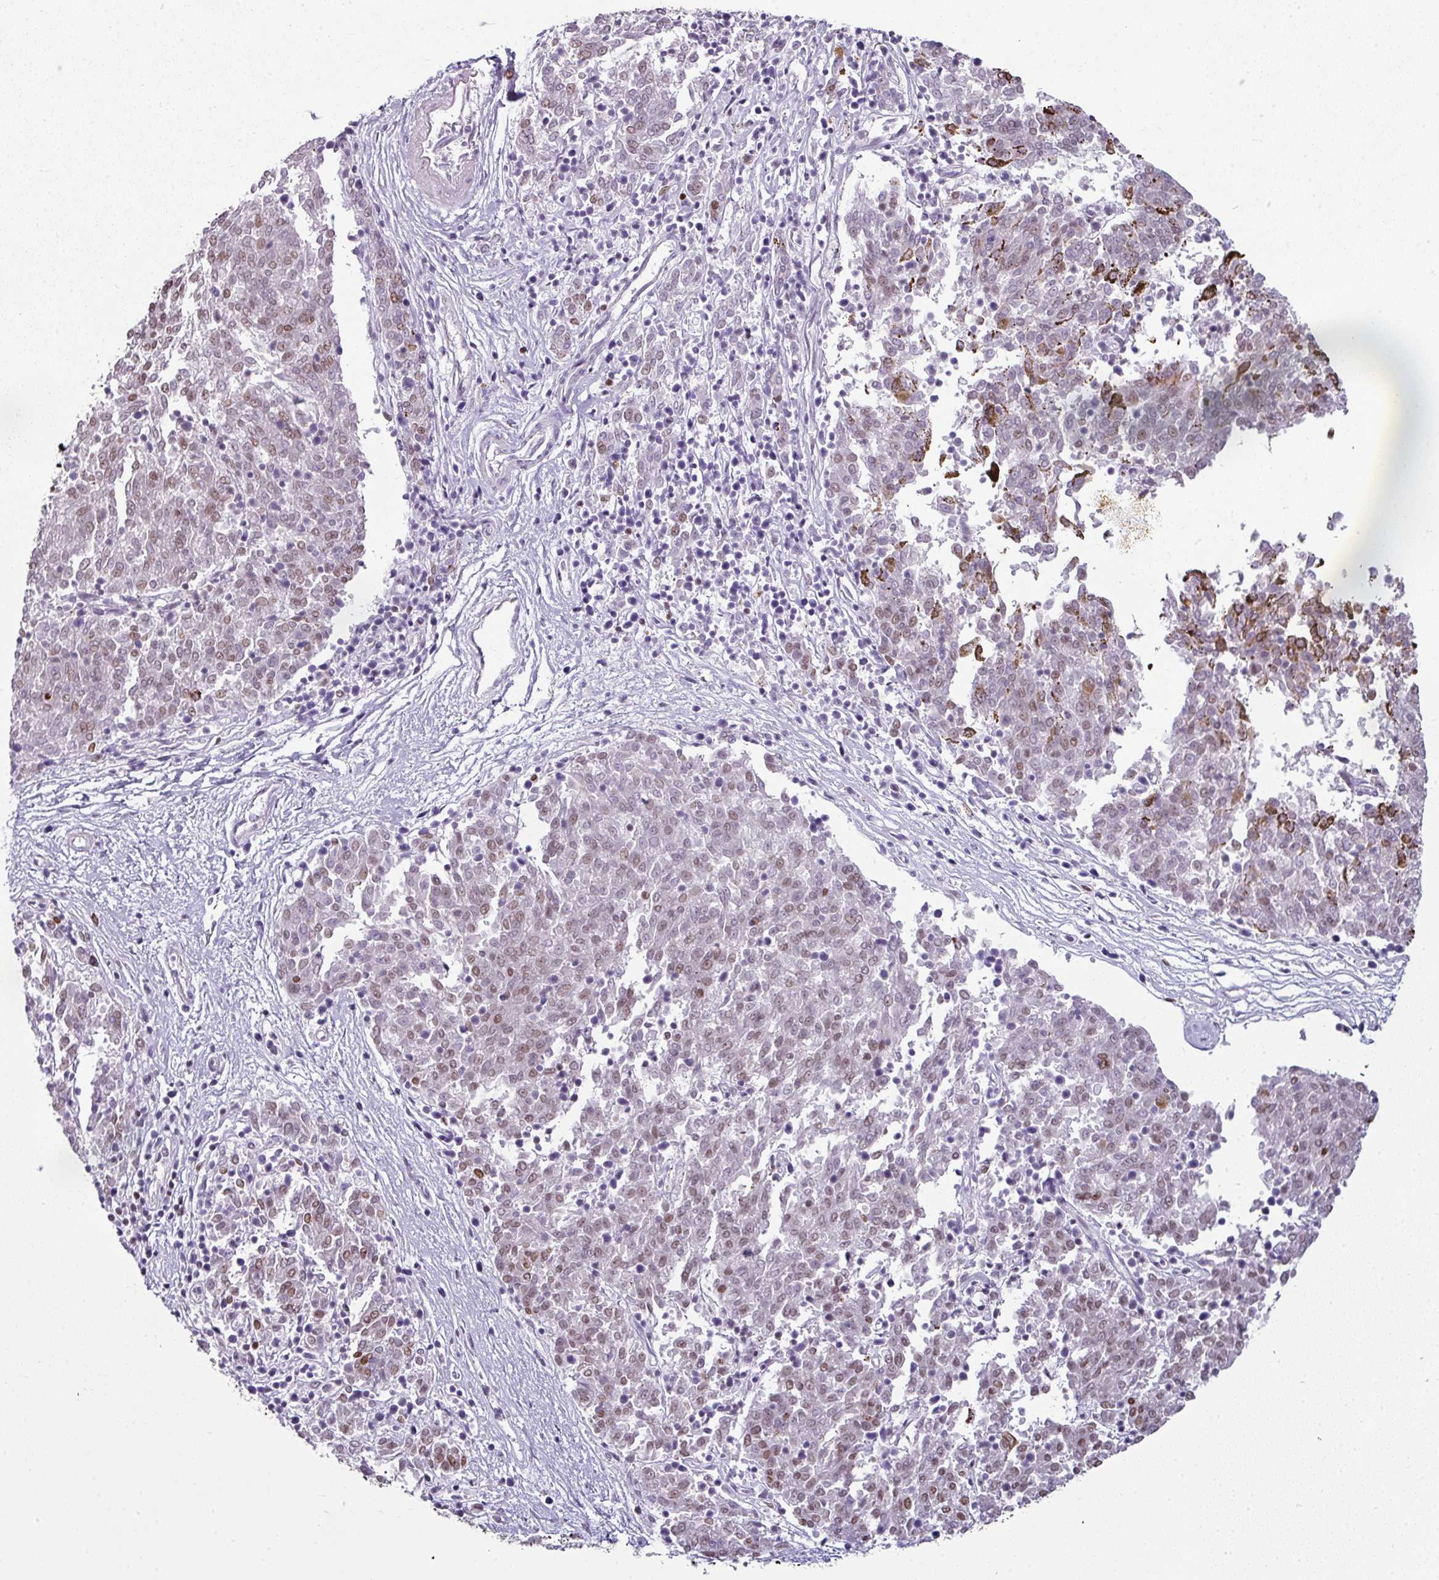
{"staining": {"intensity": "moderate", "quantity": "25%-75%", "location": "nuclear"}, "tissue": "melanoma", "cell_type": "Tumor cells", "image_type": "cancer", "snomed": [{"axis": "morphology", "description": "Malignant melanoma, NOS"}, {"axis": "topography", "description": "Skin"}], "caption": "This photomicrograph shows immunohistochemistry (IHC) staining of malignant melanoma, with medium moderate nuclear expression in about 25%-75% of tumor cells.", "gene": "SYT8", "patient": {"sex": "female", "age": 72}}